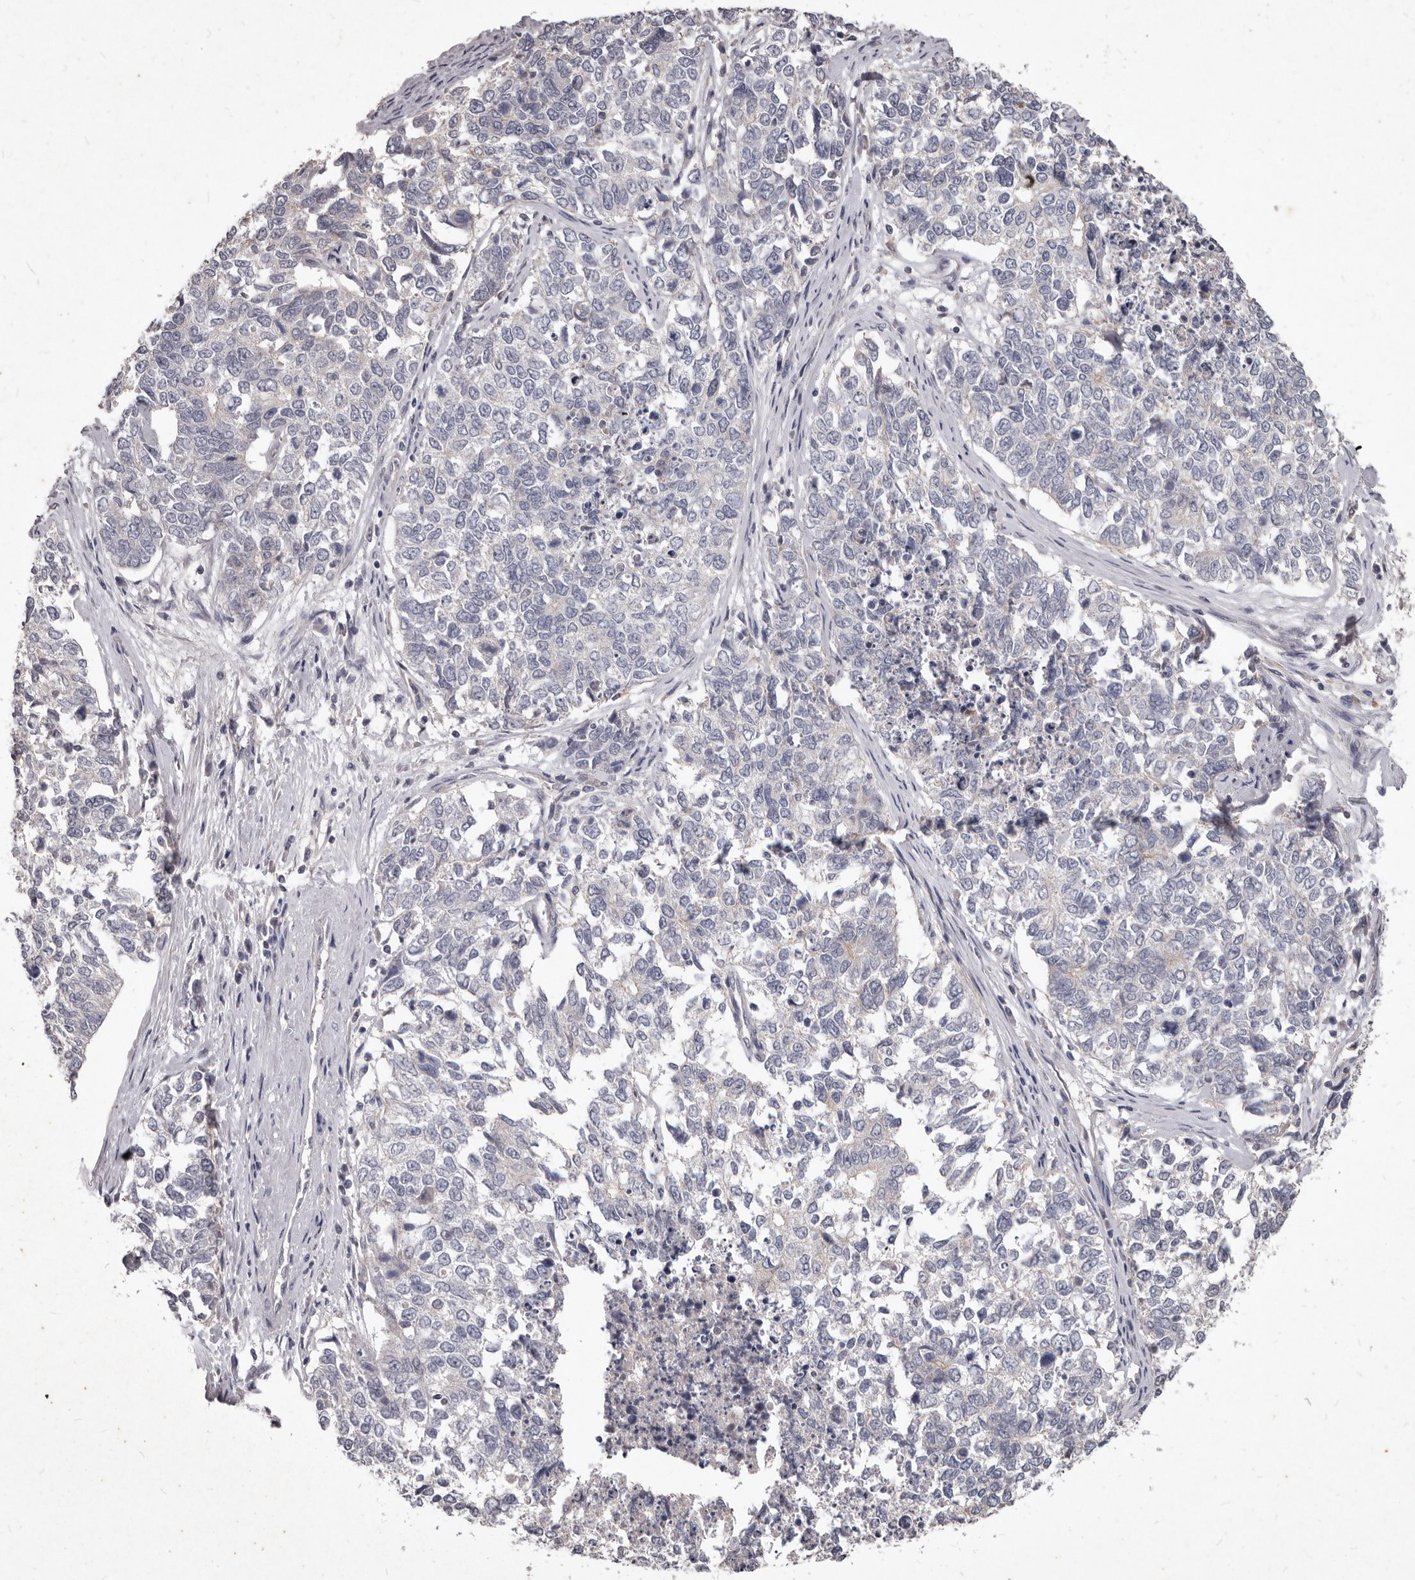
{"staining": {"intensity": "negative", "quantity": "none", "location": "none"}, "tissue": "cervical cancer", "cell_type": "Tumor cells", "image_type": "cancer", "snomed": [{"axis": "morphology", "description": "Squamous cell carcinoma, NOS"}, {"axis": "topography", "description": "Cervix"}], "caption": "A high-resolution histopathology image shows immunohistochemistry staining of squamous cell carcinoma (cervical), which displays no significant positivity in tumor cells.", "gene": "GPRC5C", "patient": {"sex": "female", "age": 63}}